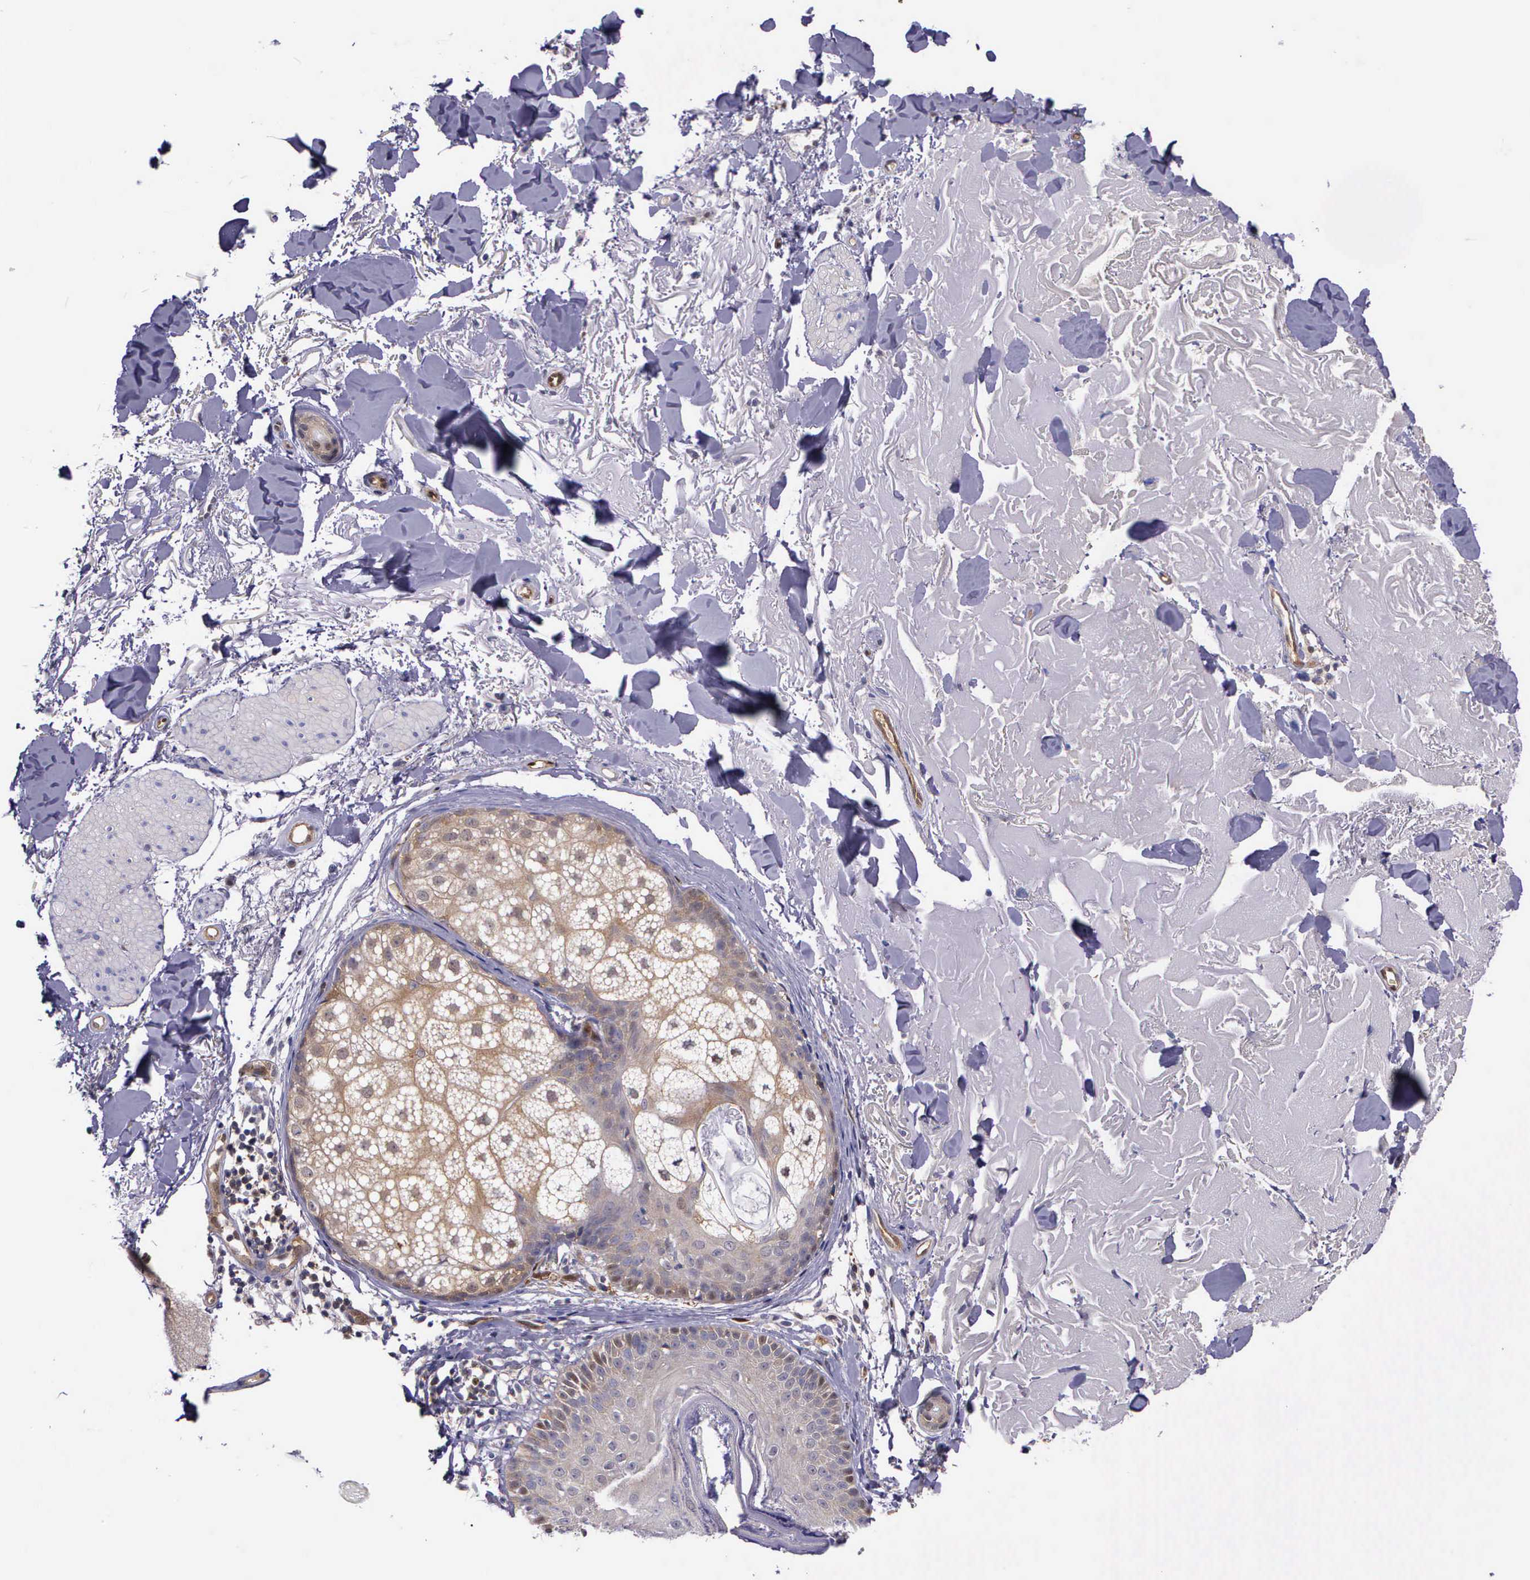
{"staining": {"intensity": "negative", "quantity": "none", "location": "none"}, "tissue": "skin", "cell_type": "Fibroblasts", "image_type": "normal", "snomed": [{"axis": "morphology", "description": "Normal tissue, NOS"}, {"axis": "topography", "description": "Skin"}], "caption": "The micrograph demonstrates no significant staining in fibroblasts of skin.", "gene": "GMPR2", "patient": {"sex": "male", "age": 86}}